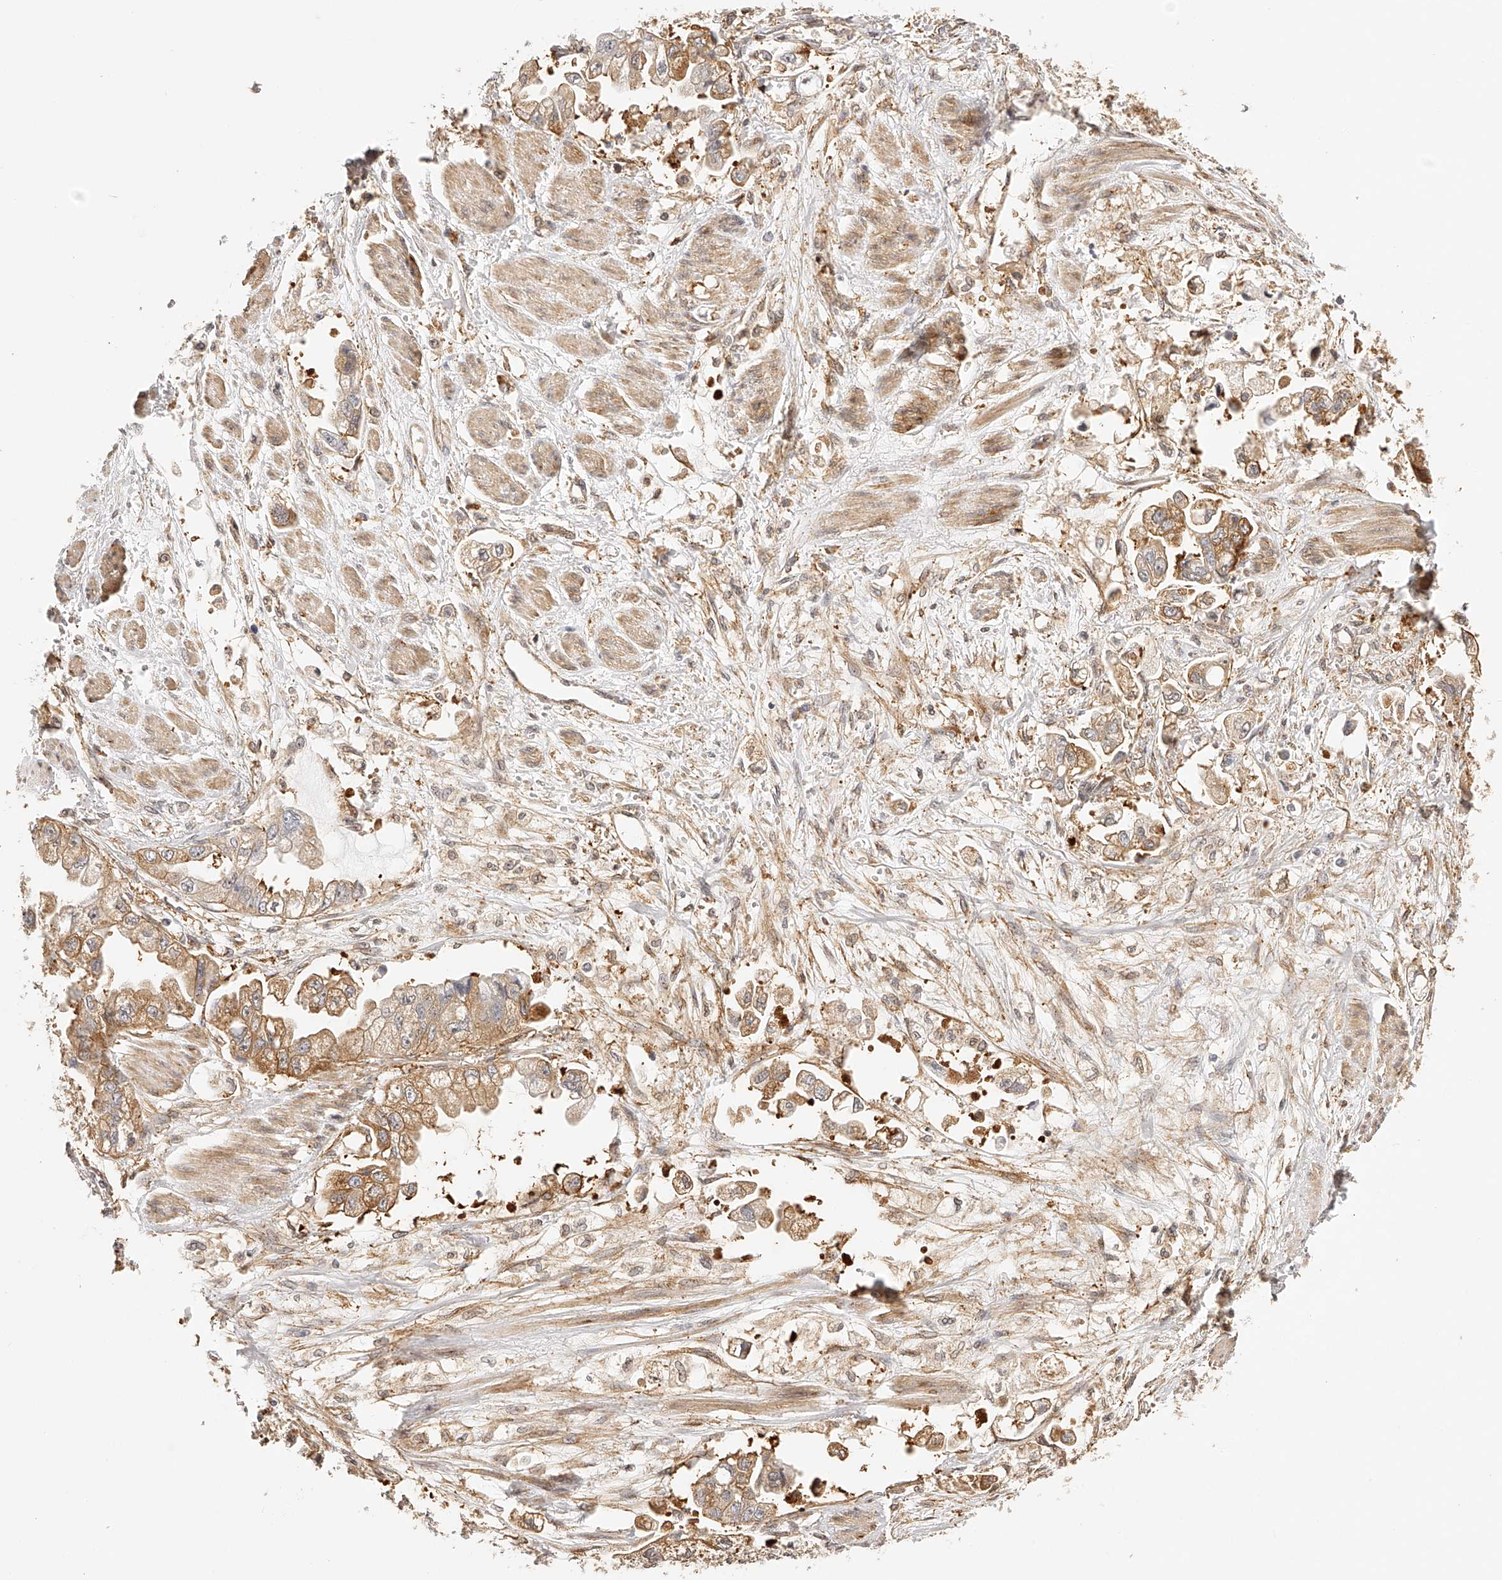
{"staining": {"intensity": "moderate", "quantity": ">75%", "location": "cytoplasmic/membranous"}, "tissue": "stomach cancer", "cell_type": "Tumor cells", "image_type": "cancer", "snomed": [{"axis": "morphology", "description": "Adenocarcinoma, NOS"}, {"axis": "topography", "description": "Stomach"}], "caption": "An IHC photomicrograph of neoplastic tissue is shown. Protein staining in brown labels moderate cytoplasmic/membranous positivity in stomach cancer (adenocarcinoma) within tumor cells. The staining was performed using DAB to visualize the protein expression in brown, while the nuclei were stained in blue with hematoxylin (Magnification: 20x).", "gene": "SYNC", "patient": {"sex": "male", "age": 62}}